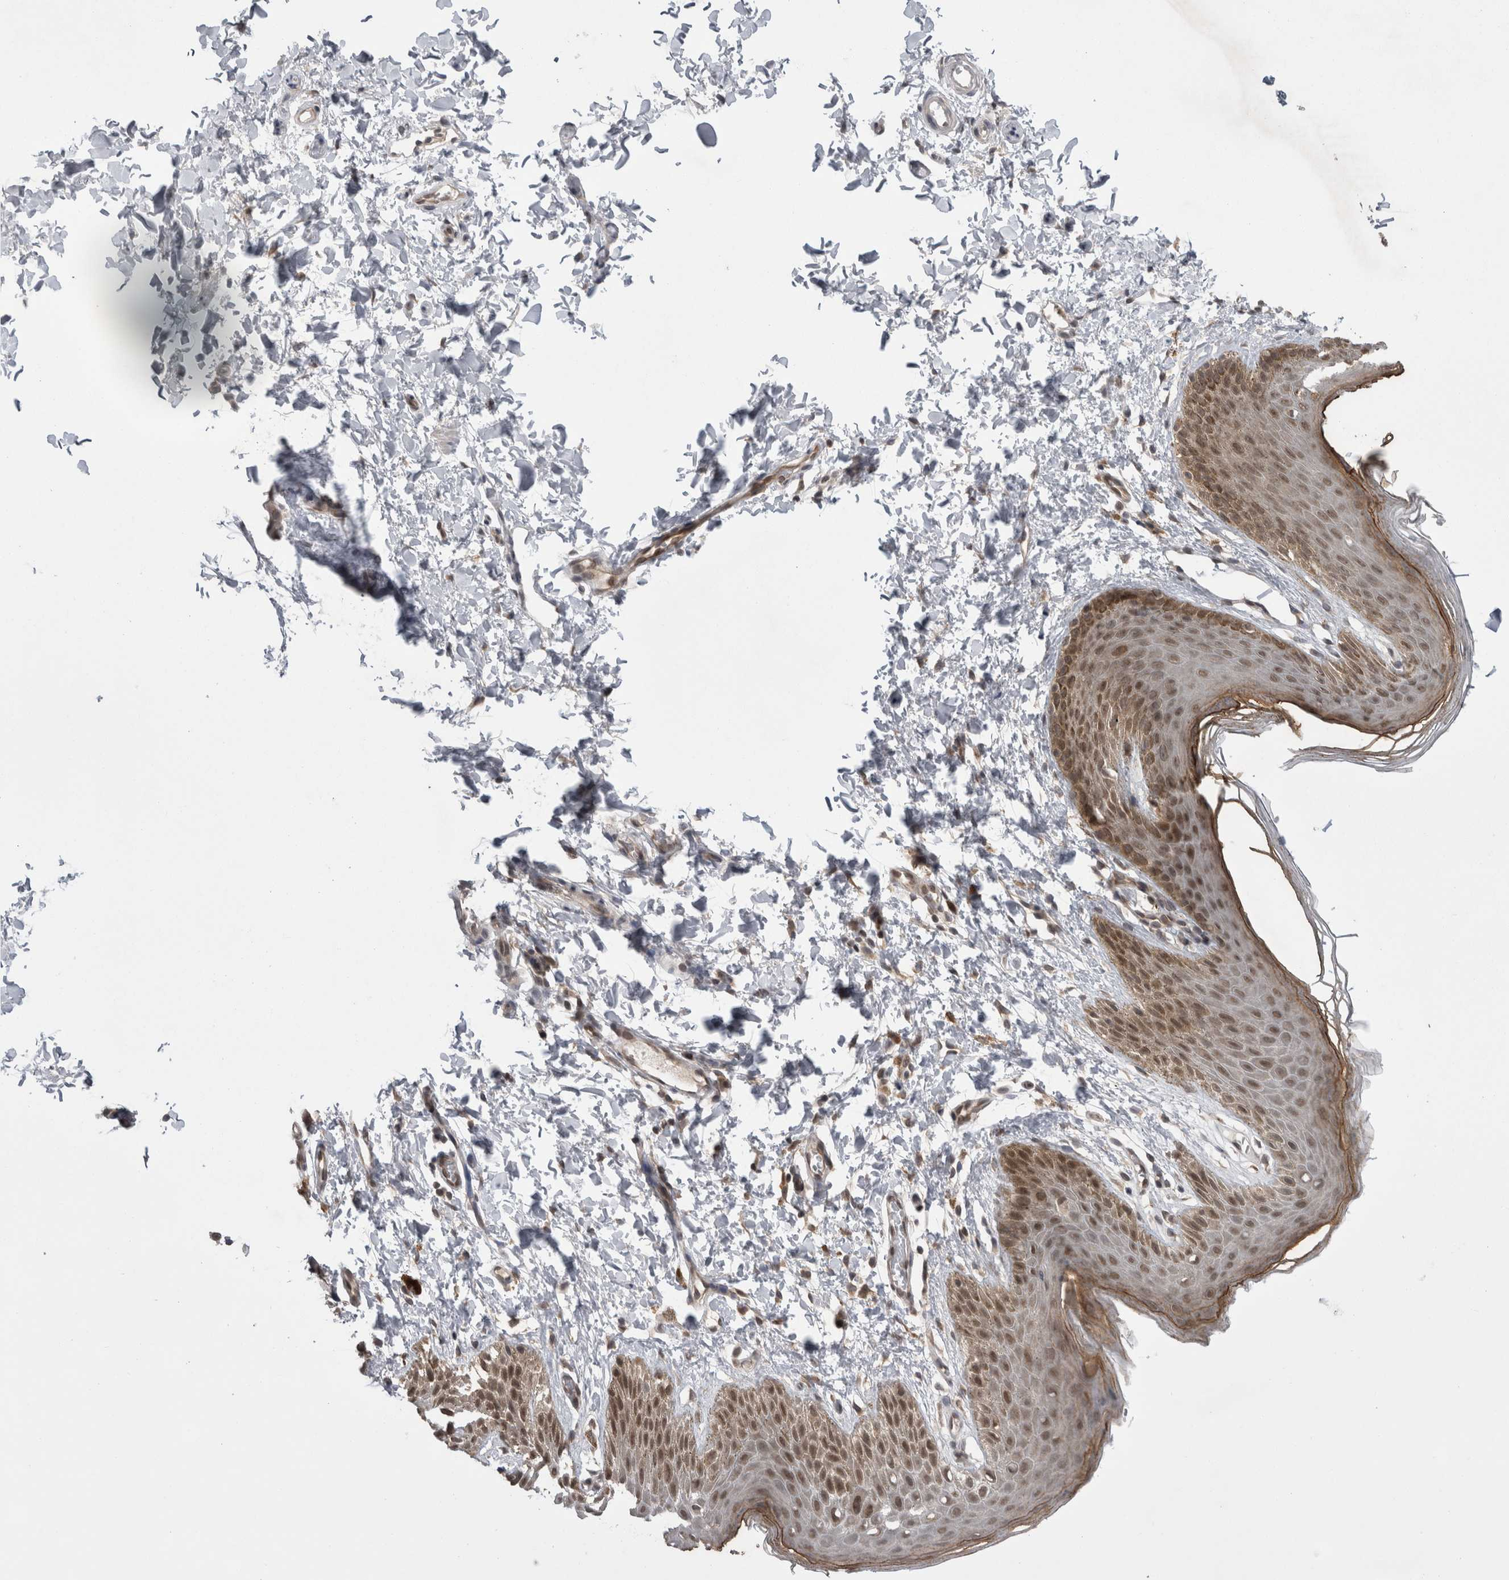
{"staining": {"intensity": "moderate", "quantity": "<25%", "location": "cytoplasmic/membranous,nuclear"}, "tissue": "skin", "cell_type": "Epidermal cells", "image_type": "normal", "snomed": [{"axis": "morphology", "description": "Normal tissue, NOS"}, {"axis": "topography", "description": "Anal"}, {"axis": "topography", "description": "Peripheral nerve tissue"}], "caption": "The photomicrograph displays immunohistochemical staining of unremarkable skin. There is moderate cytoplasmic/membranous,nuclear expression is seen in approximately <25% of epidermal cells.", "gene": "ZNF341", "patient": {"sex": "male", "age": 44}}